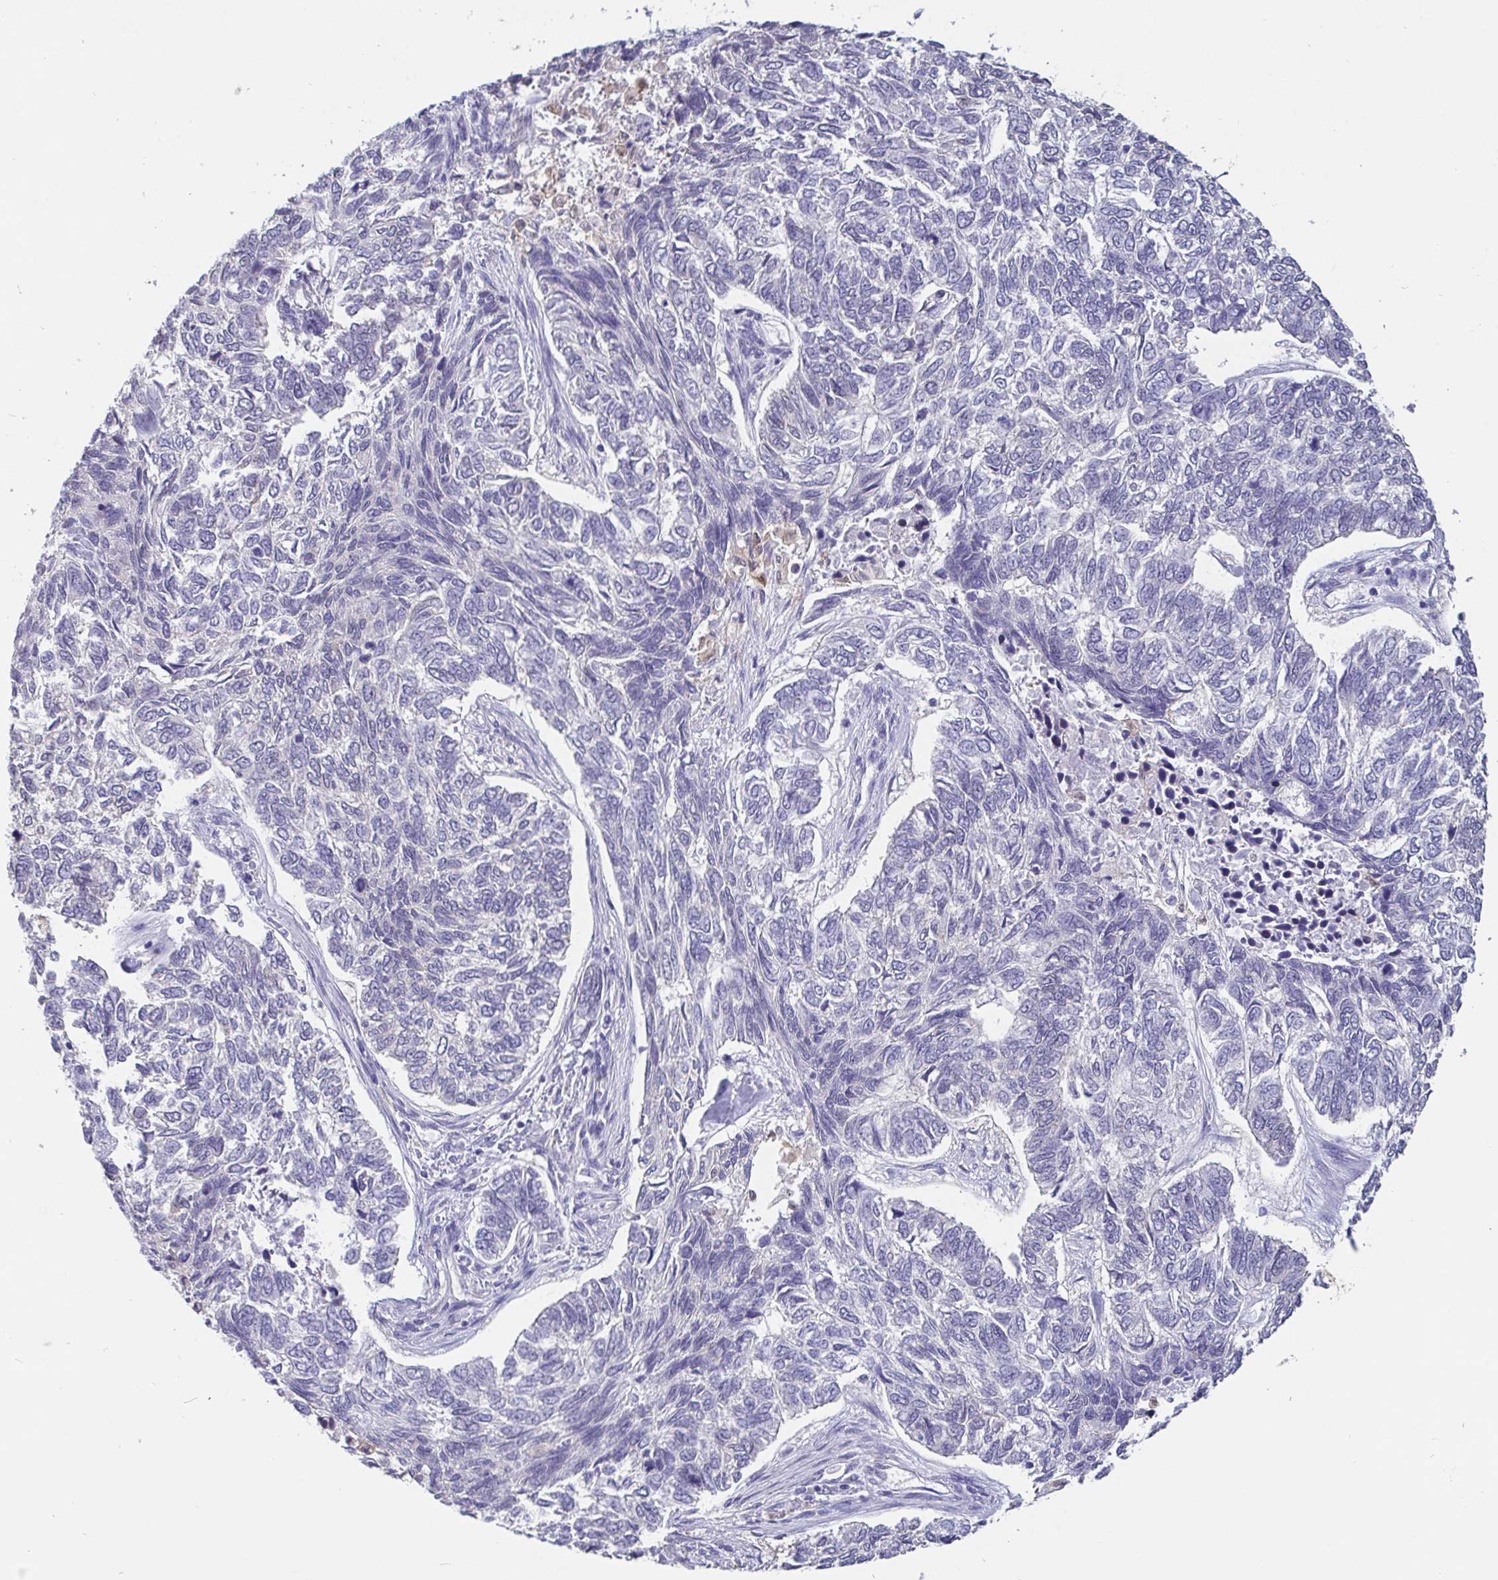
{"staining": {"intensity": "negative", "quantity": "none", "location": "none"}, "tissue": "skin cancer", "cell_type": "Tumor cells", "image_type": "cancer", "snomed": [{"axis": "morphology", "description": "Basal cell carcinoma"}, {"axis": "topography", "description": "Skin"}], "caption": "A micrograph of skin basal cell carcinoma stained for a protein shows no brown staining in tumor cells.", "gene": "IDH1", "patient": {"sex": "female", "age": 65}}